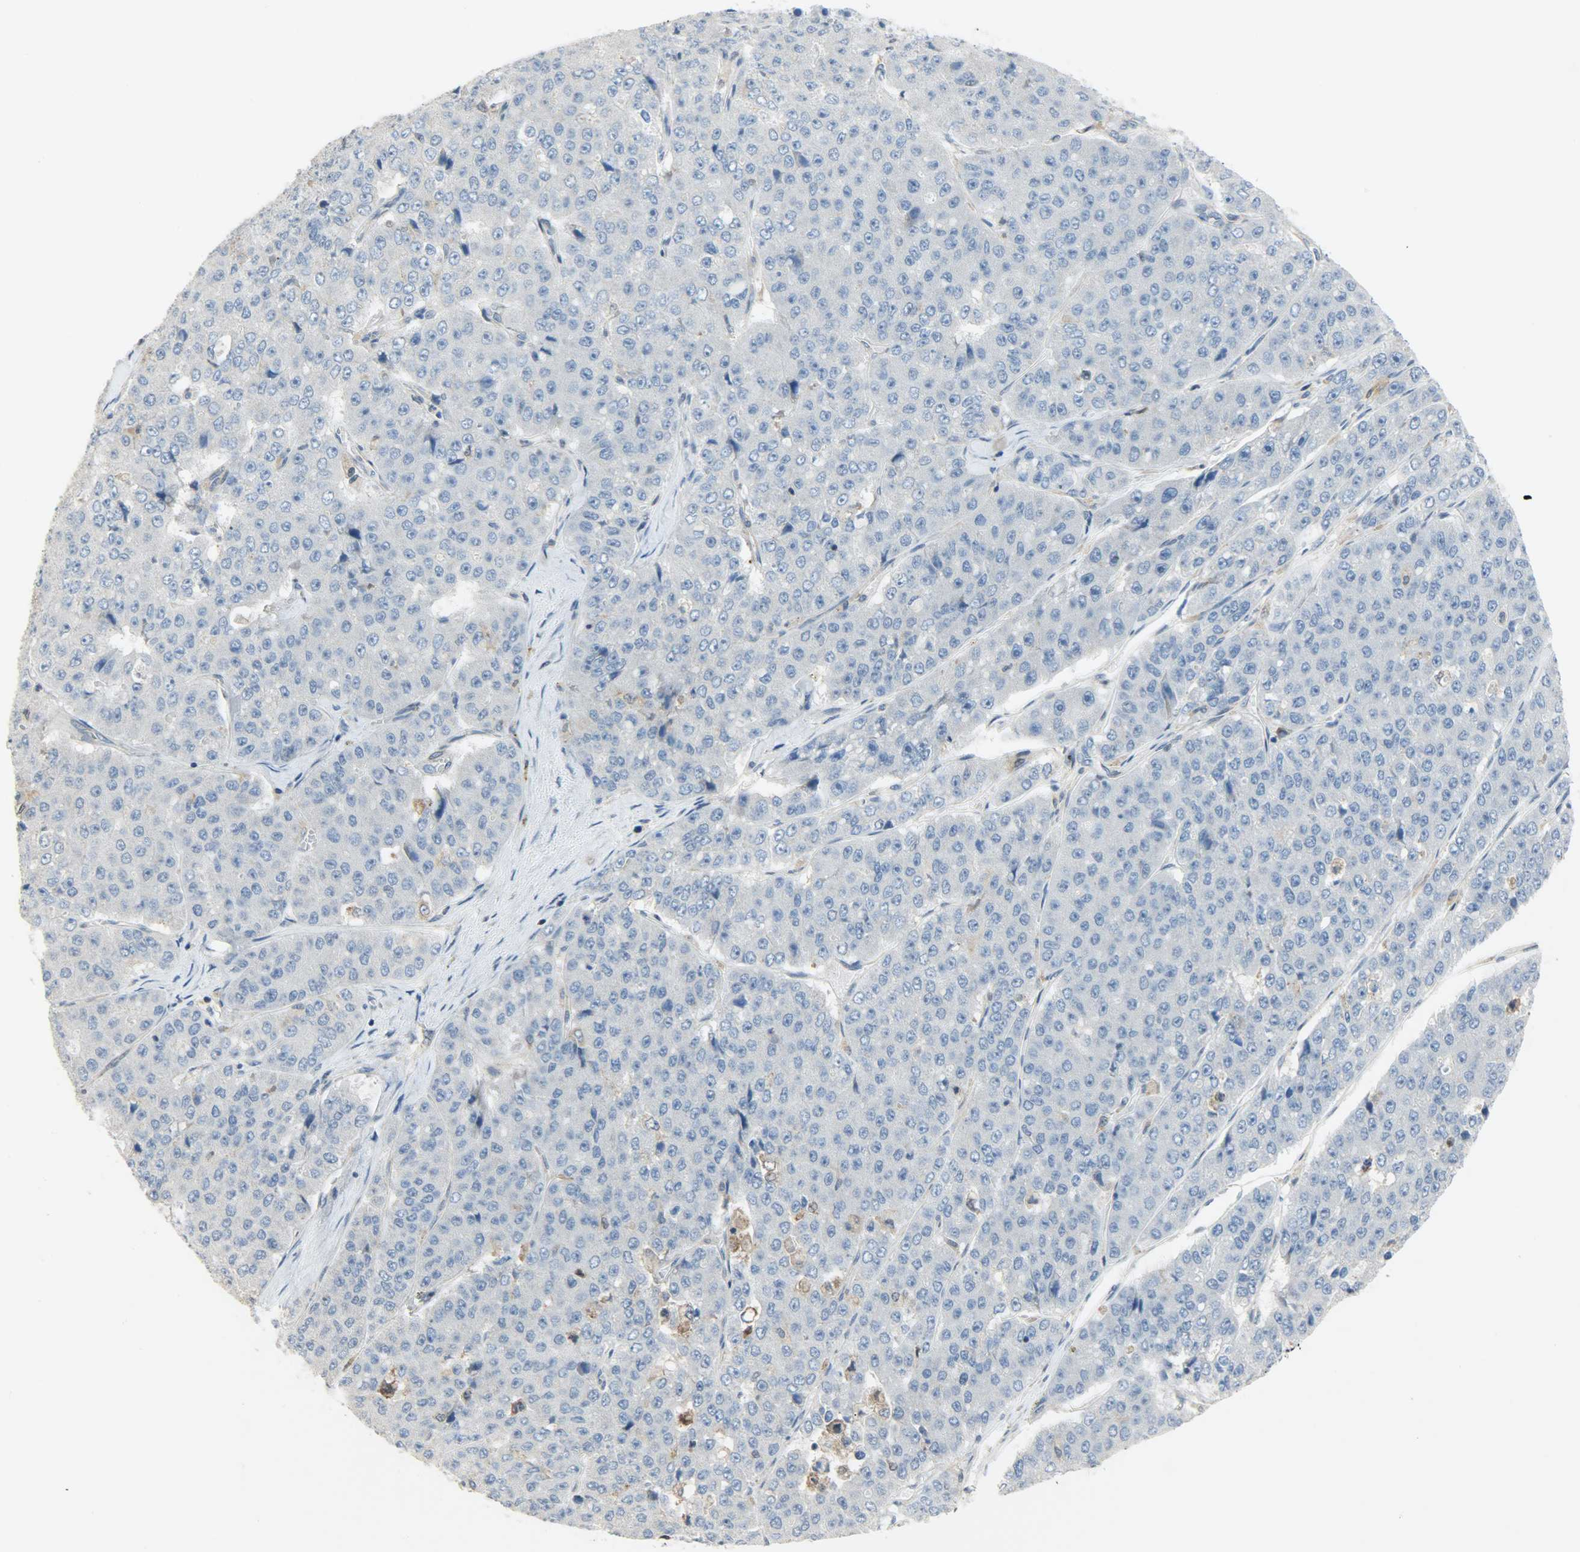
{"staining": {"intensity": "negative", "quantity": "none", "location": "none"}, "tissue": "pancreatic cancer", "cell_type": "Tumor cells", "image_type": "cancer", "snomed": [{"axis": "morphology", "description": "Adenocarcinoma, NOS"}, {"axis": "topography", "description": "Pancreas"}], "caption": "High power microscopy photomicrograph of an immunohistochemistry histopathology image of pancreatic adenocarcinoma, revealing no significant positivity in tumor cells.", "gene": "TRIM21", "patient": {"sex": "male", "age": 50}}